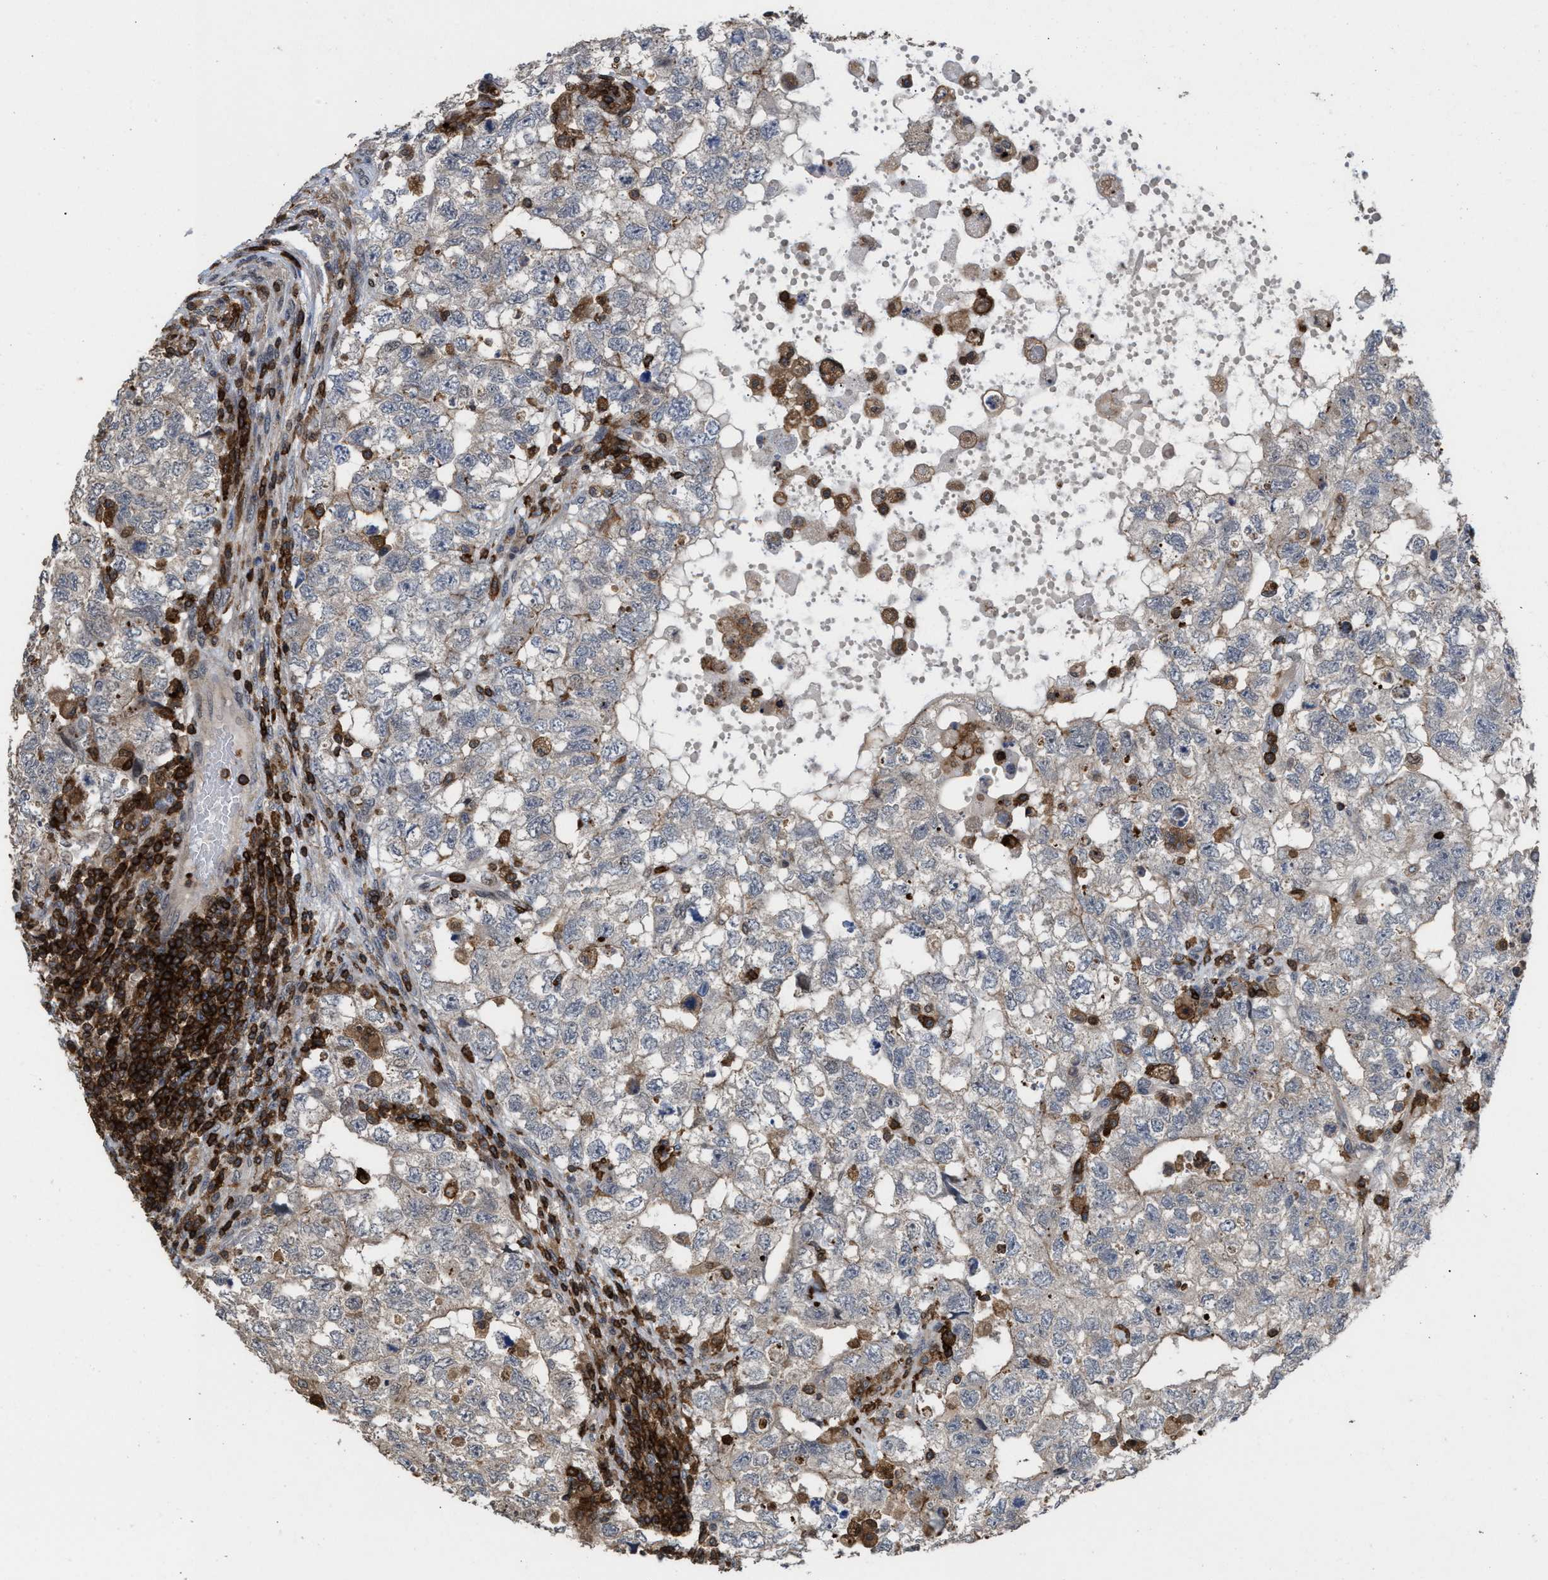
{"staining": {"intensity": "weak", "quantity": "<25%", "location": "cytoplasmic/membranous"}, "tissue": "testis cancer", "cell_type": "Tumor cells", "image_type": "cancer", "snomed": [{"axis": "morphology", "description": "Carcinoma, Embryonal, NOS"}, {"axis": "topography", "description": "Testis"}], "caption": "Micrograph shows no significant protein expression in tumor cells of embryonal carcinoma (testis). The staining was performed using DAB (3,3'-diaminobenzidine) to visualize the protein expression in brown, while the nuclei were stained in blue with hematoxylin (Magnification: 20x).", "gene": "PTPRE", "patient": {"sex": "male", "age": 36}}